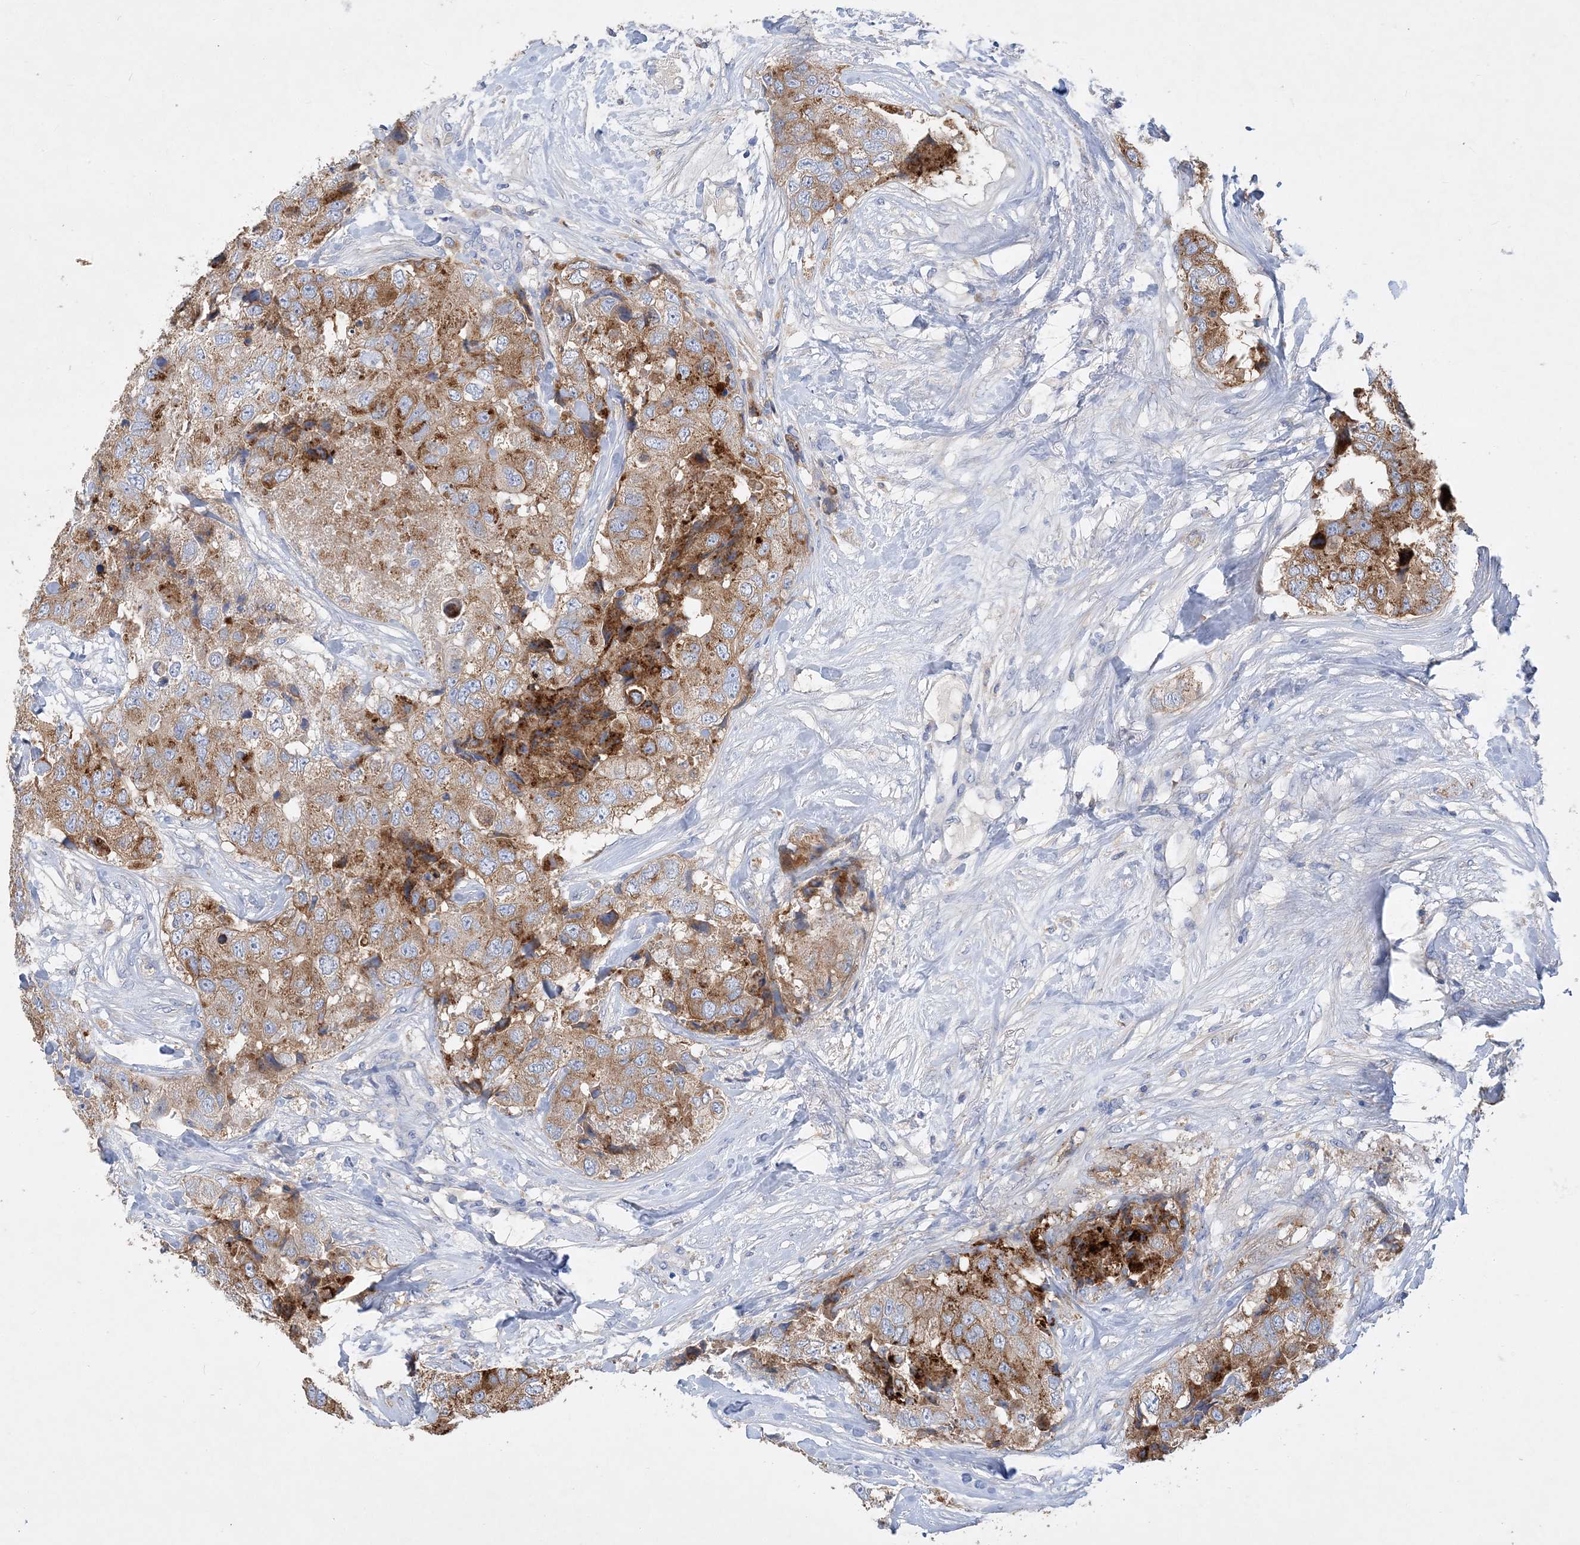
{"staining": {"intensity": "moderate", "quantity": ">75%", "location": "cytoplasmic/membranous"}, "tissue": "breast cancer", "cell_type": "Tumor cells", "image_type": "cancer", "snomed": [{"axis": "morphology", "description": "Duct carcinoma"}, {"axis": "topography", "description": "Breast"}], "caption": "Tumor cells show moderate cytoplasmic/membranous expression in about >75% of cells in breast cancer (infiltrating ductal carcinoma). The protein of interest is shown in brown color, while the nuclei are stained blue.", "gene": "GRINA", "patient": {"sex": "female", "age": 62}}